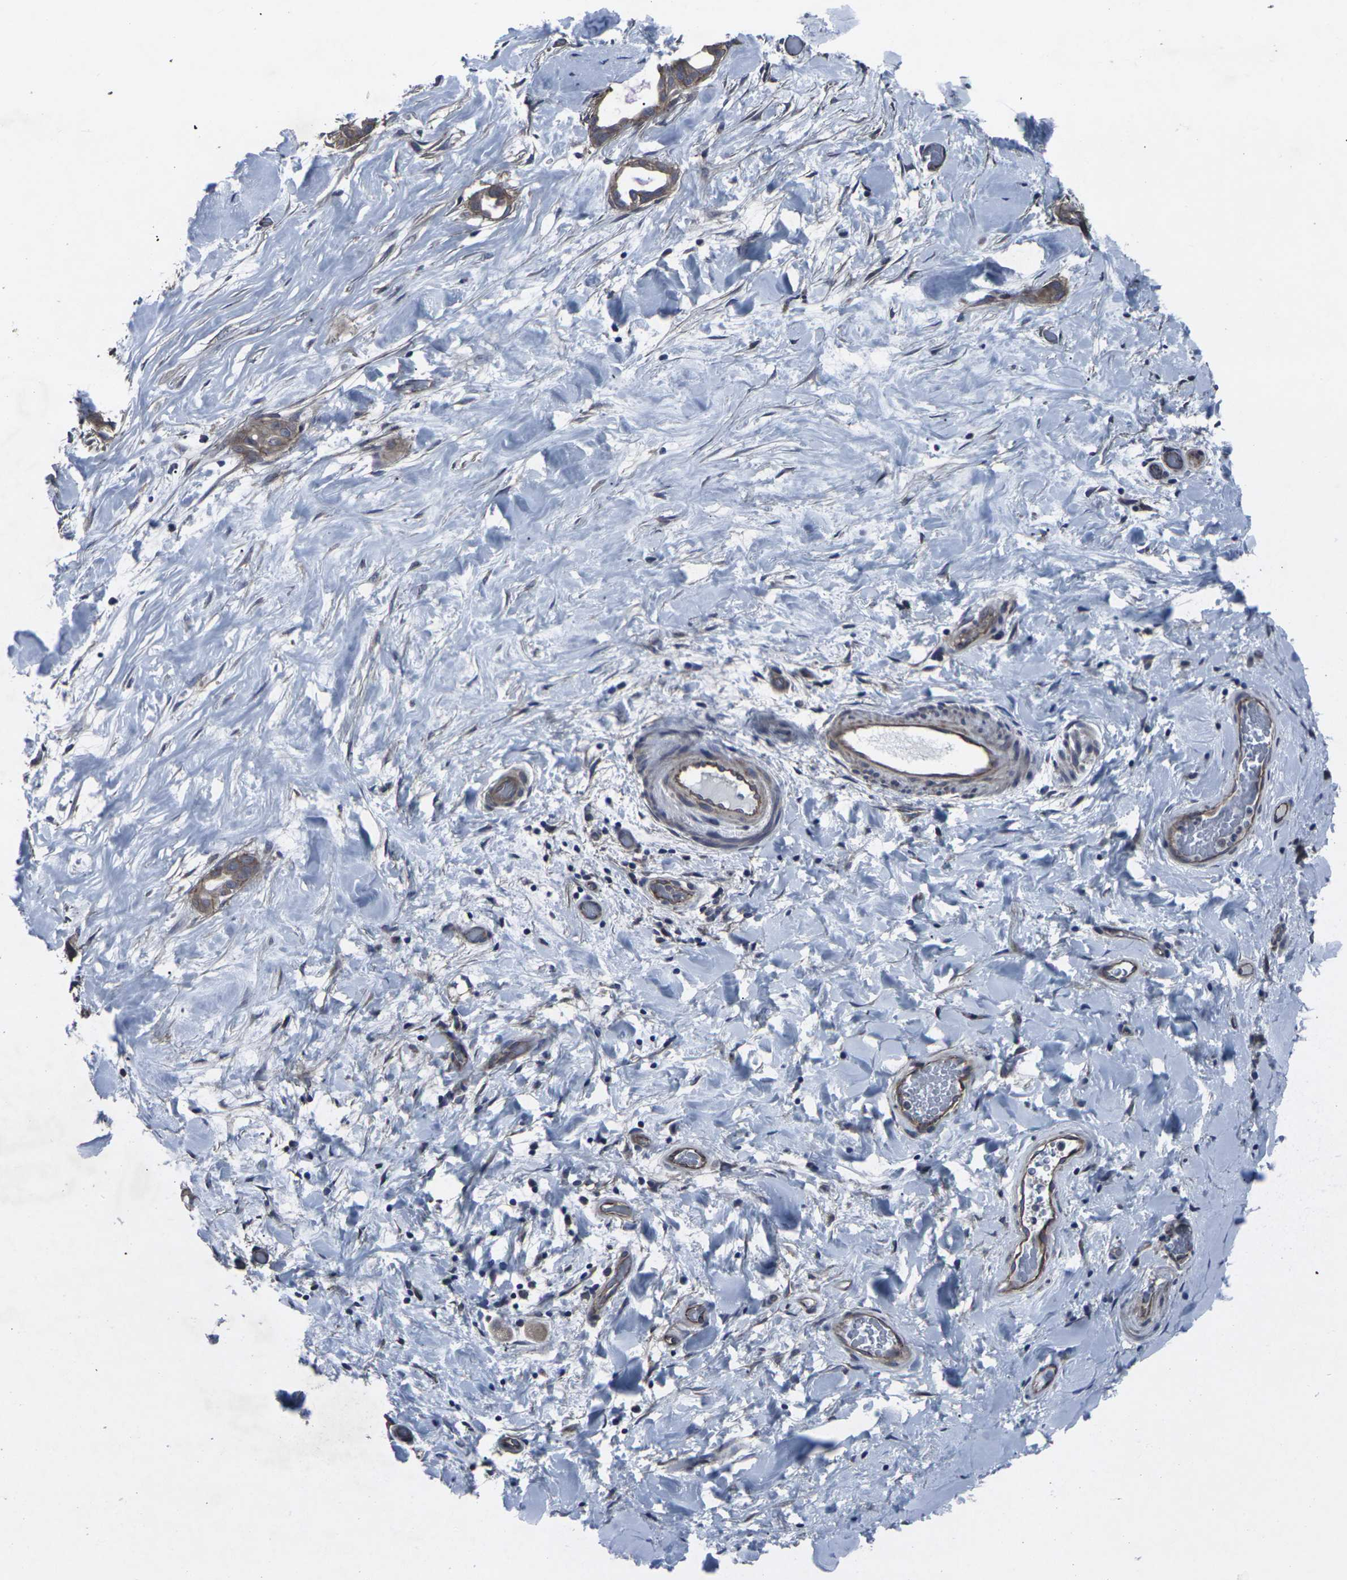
{"staining": {"intensity": "moderate", "quantity": ">75%", "location": "cytoplasmic/membranous"}, "tissue": "liver cancer", "cell_type": "Tumor cells", "image_type": "cancer", "snomed": [{"axis": "morphology", "description": "Cholangiocarcinoma"}, {"axis": "topography", "description": "Liver"}], "caption": "Approximately >75% of tumor cells in cholangiocarcinoma (liver) show moderate cytoplasmic/membranous protein expression as visualized by brown immunohistochemical staining.", "gene": "MAPKAPK2", "patient": {"sex": "female", "age": 65}}